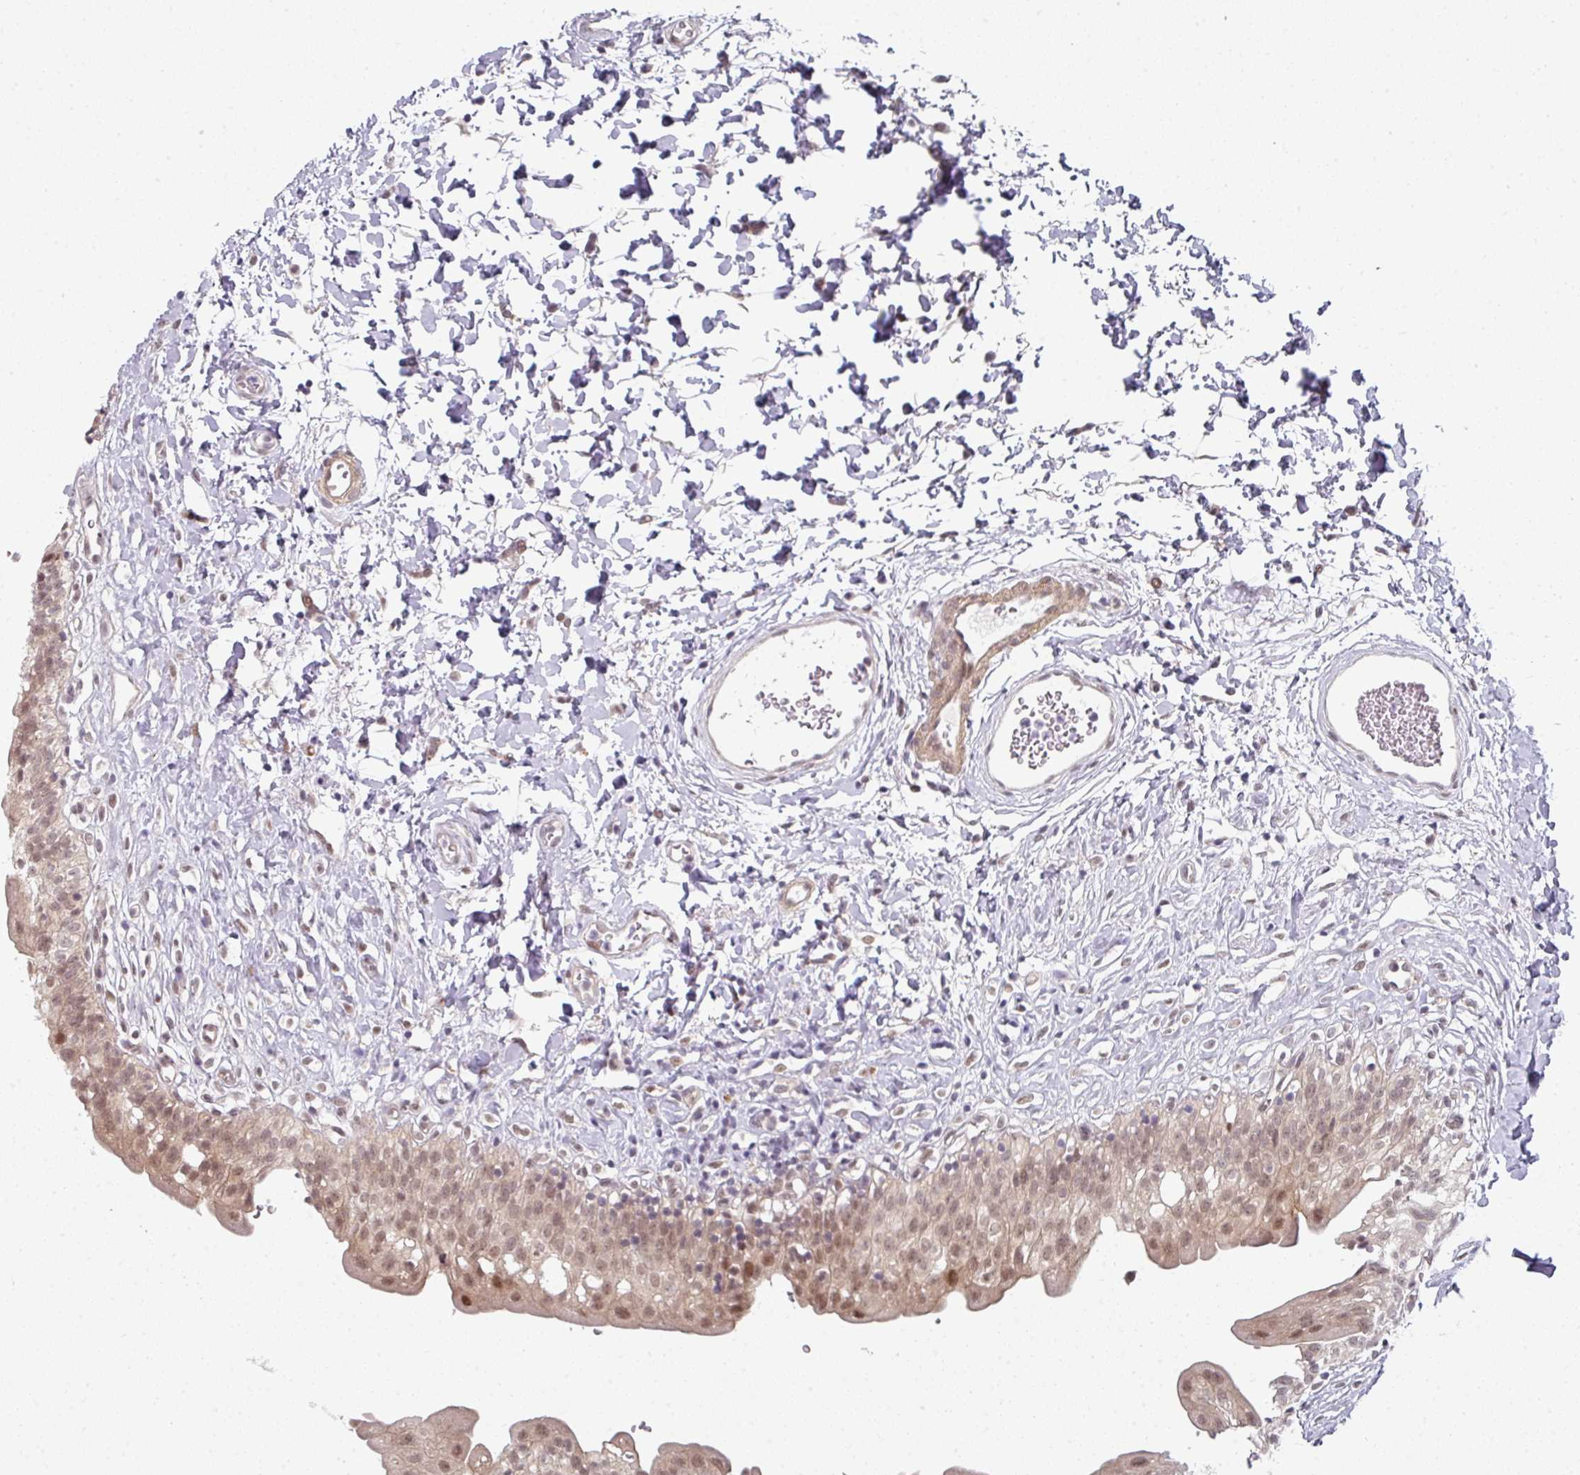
{"staining": {"intensity": "moderate", "quantity": ">75%", "location": "cytoplasmic/membranous,nuclear"}, "tissue": "urinary bladder", "cell_type": "Urothelial cells", "image_type": "normal", "snomed": [{"axis": "morphology", "description": "Normal tissue, NOS"}, {"axis": "topography", "description": "Urinary bladder"}], "caption": "A photomicrograph showing moderate cytoplasmic/membranous,nuclear positivity in approximately >75% of urothelial cells in benign urinary bladder, as visualized by brown immunohistochemical staining.", "gene": "TMCC1", "patient": {"sex": "male", "age": 51}}